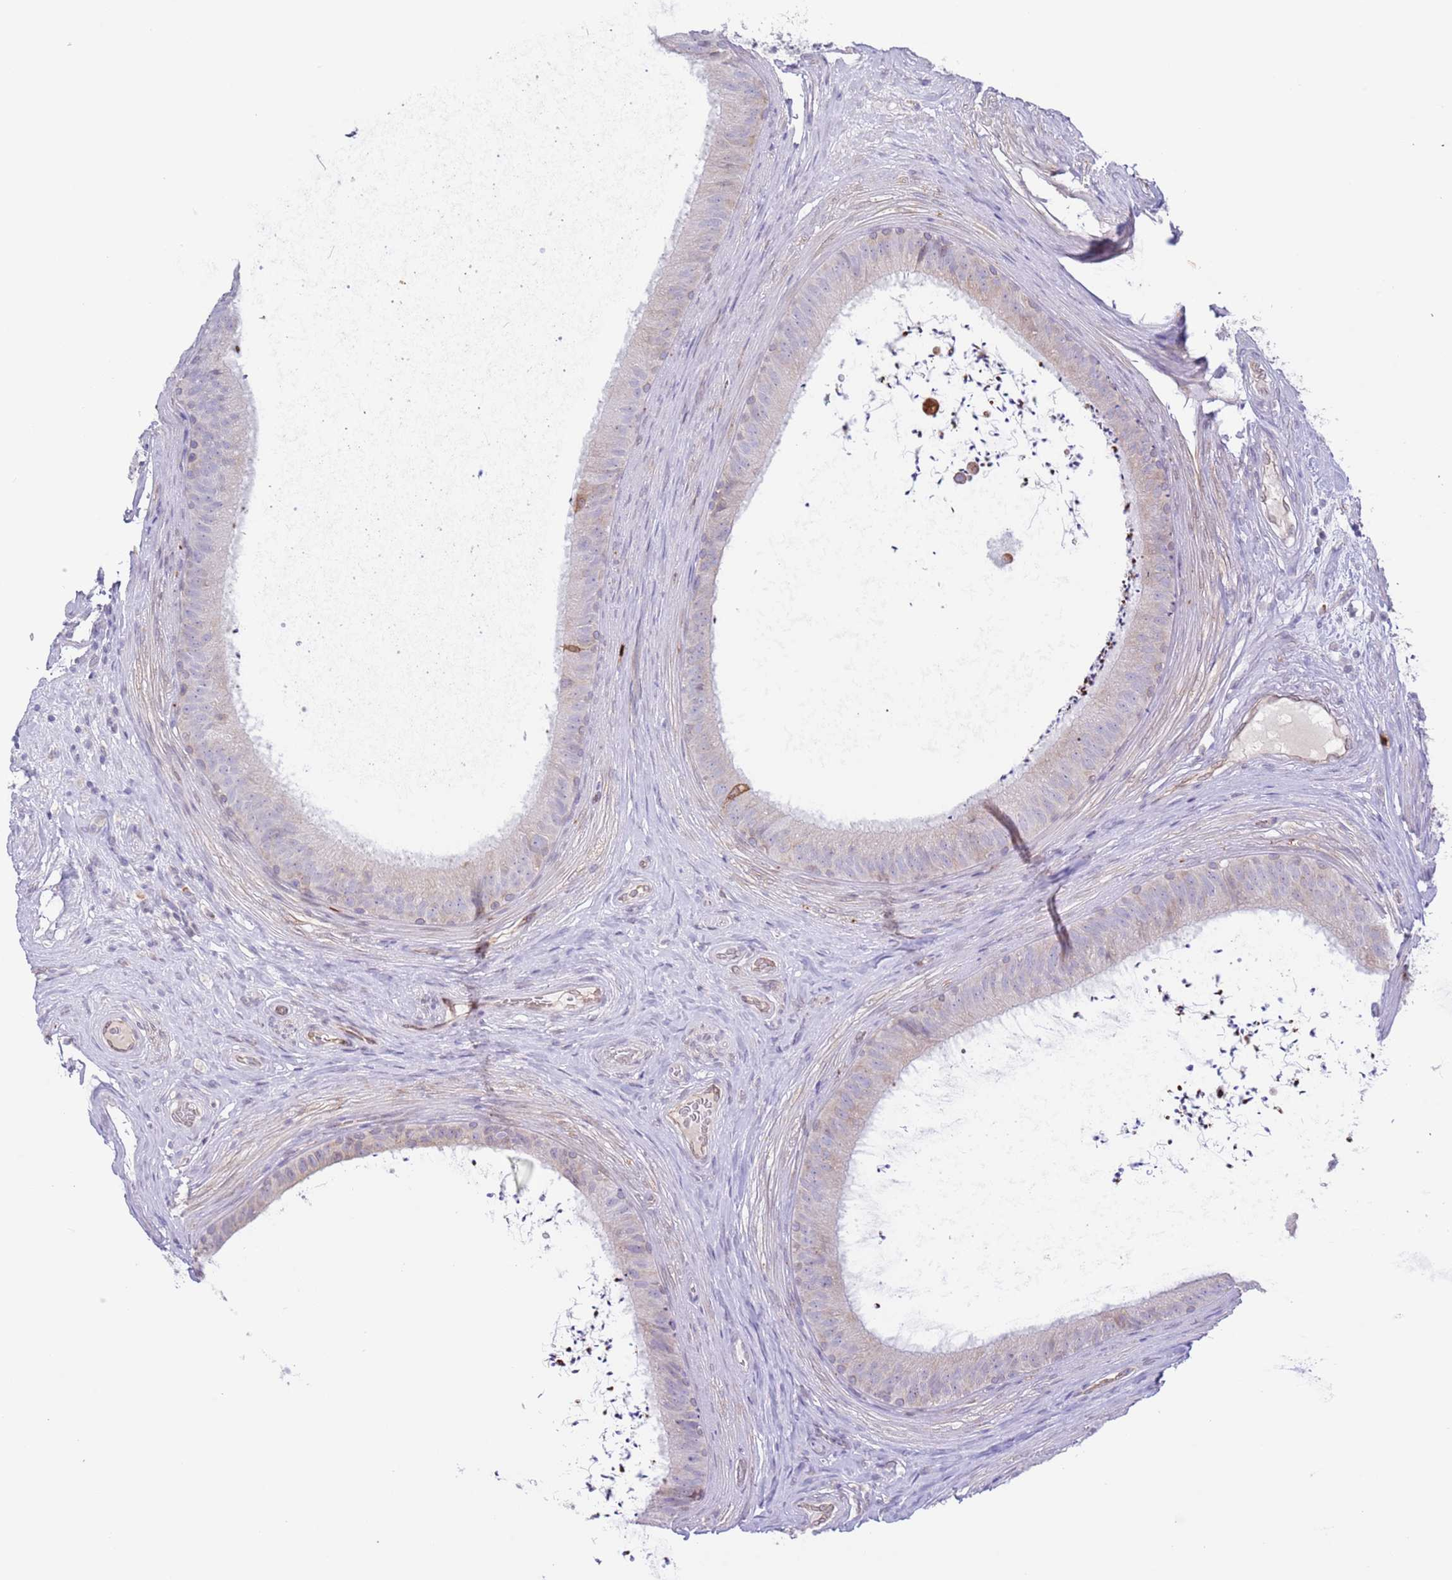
{"staining": {"intensity": "strong", "quantity": "<25%", "location": "cytoplasmic/membranous"}, "tissue": "epididymis", "cell_type": "Glandular cells", "image_type": "normal", "snomed": [{"axis": "morphology", "description": "Normal tissue, NOS"}, {"axis": "topography", "description": "Testis"}, {"axis": "topography", "description": "Epididymis"}], "caption": "A micrograph showing strong cytoplasmic/membranous positivity in about <25% of glandular cells in benign epididymis, as visualized by brown immunohistochemical staining.", "gene": "EBPL", "patient": {"sex": "male", "age": 41}}